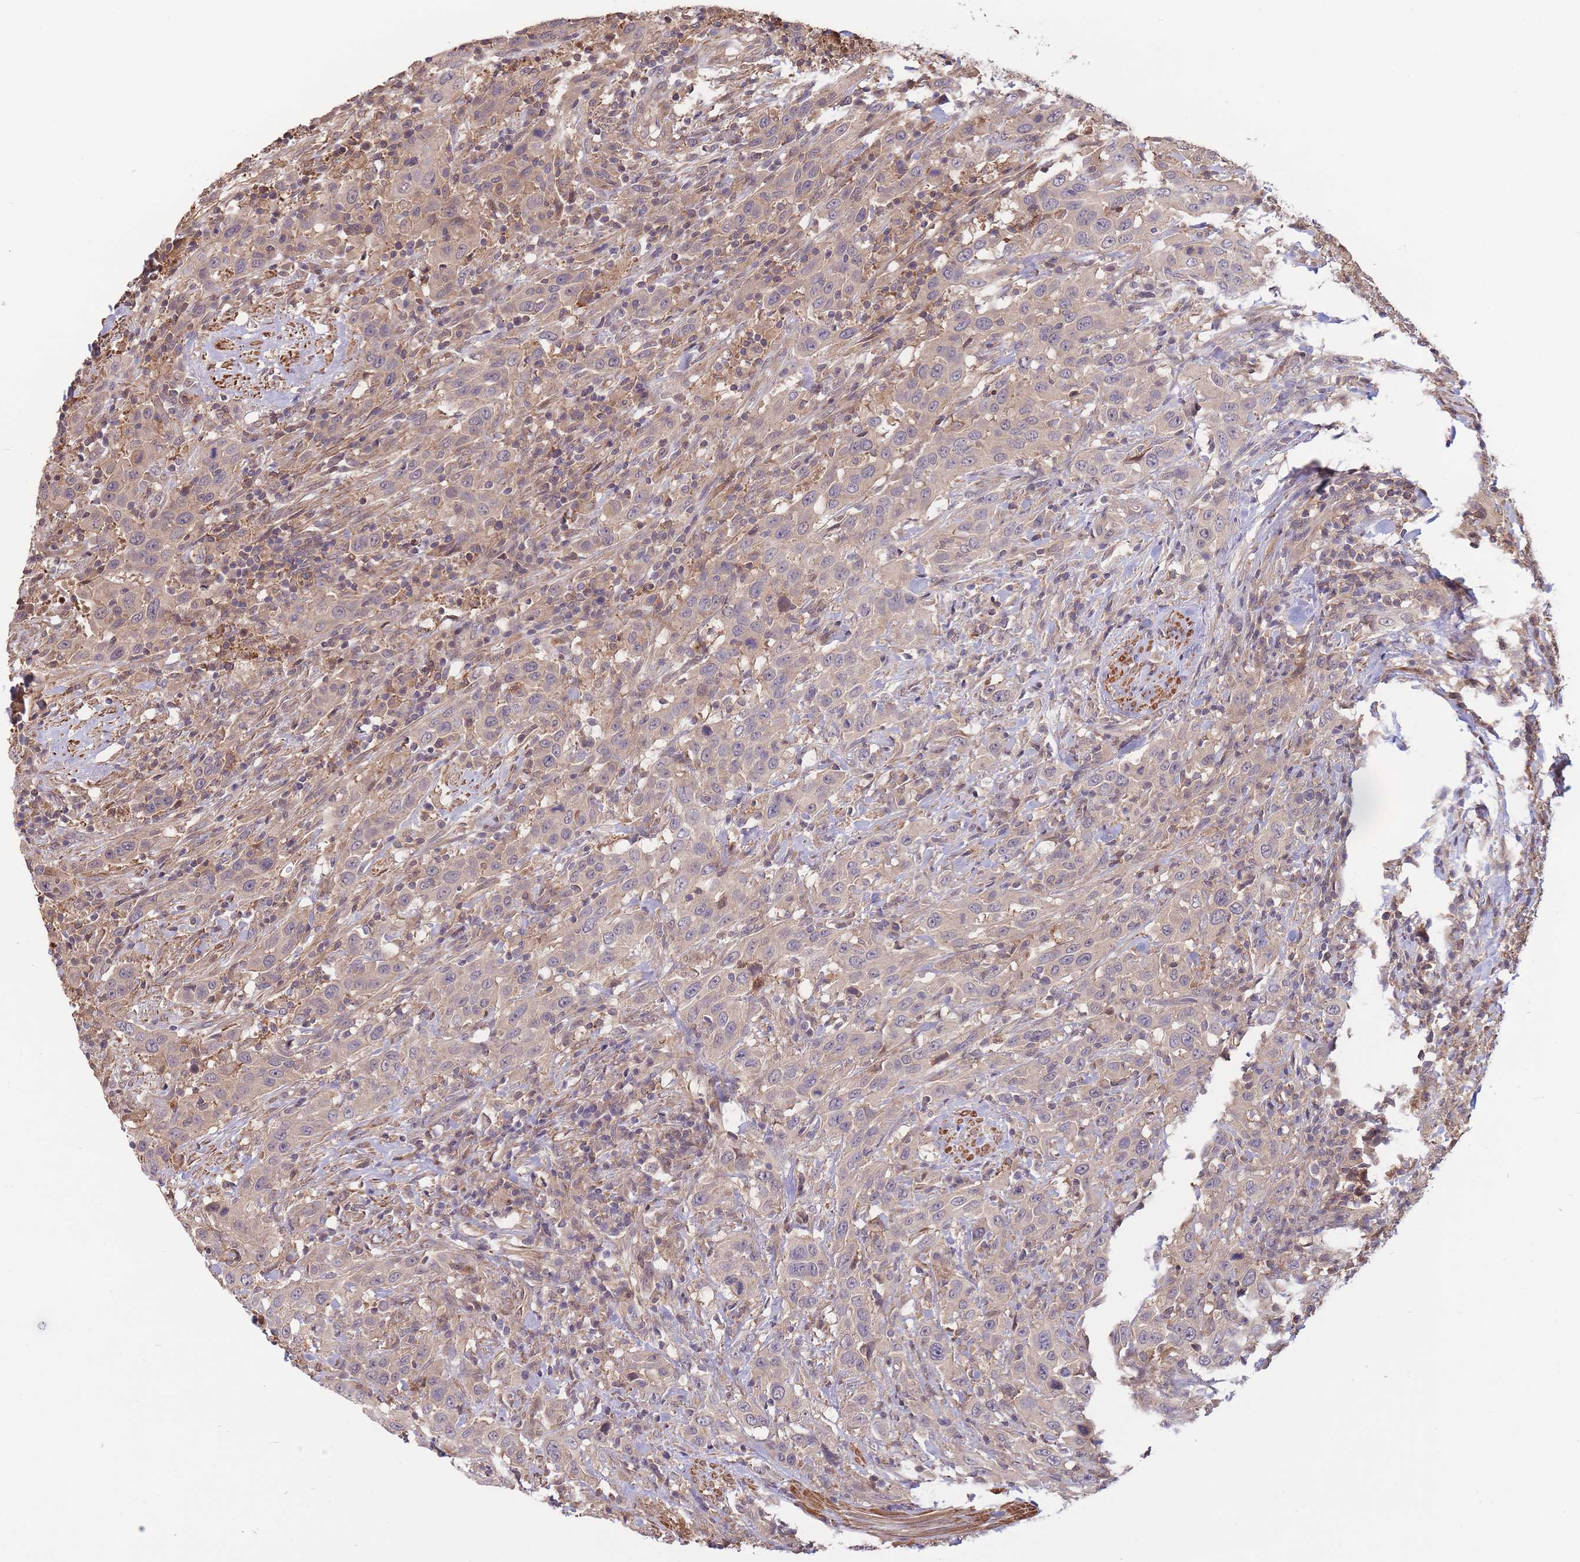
{"staining": {"intensity": "negative", "quantity": "none", "location": "none"}, "tissue": "urothelial cancer", "cell_type": "Tumor cells", "image_type": "cancer", "snomed": [{"axis": "morphology", "description": "Urothelial carcinoma, High grade"}, {"axis": "topography", "description": "Urinary bladder"}], "caption": "Photomicrograph shows no protein expression in tumor cells of urothelial cancer tissue.", "gene": "ZNF304", "patient": {"sex": "male", "age": 61}}